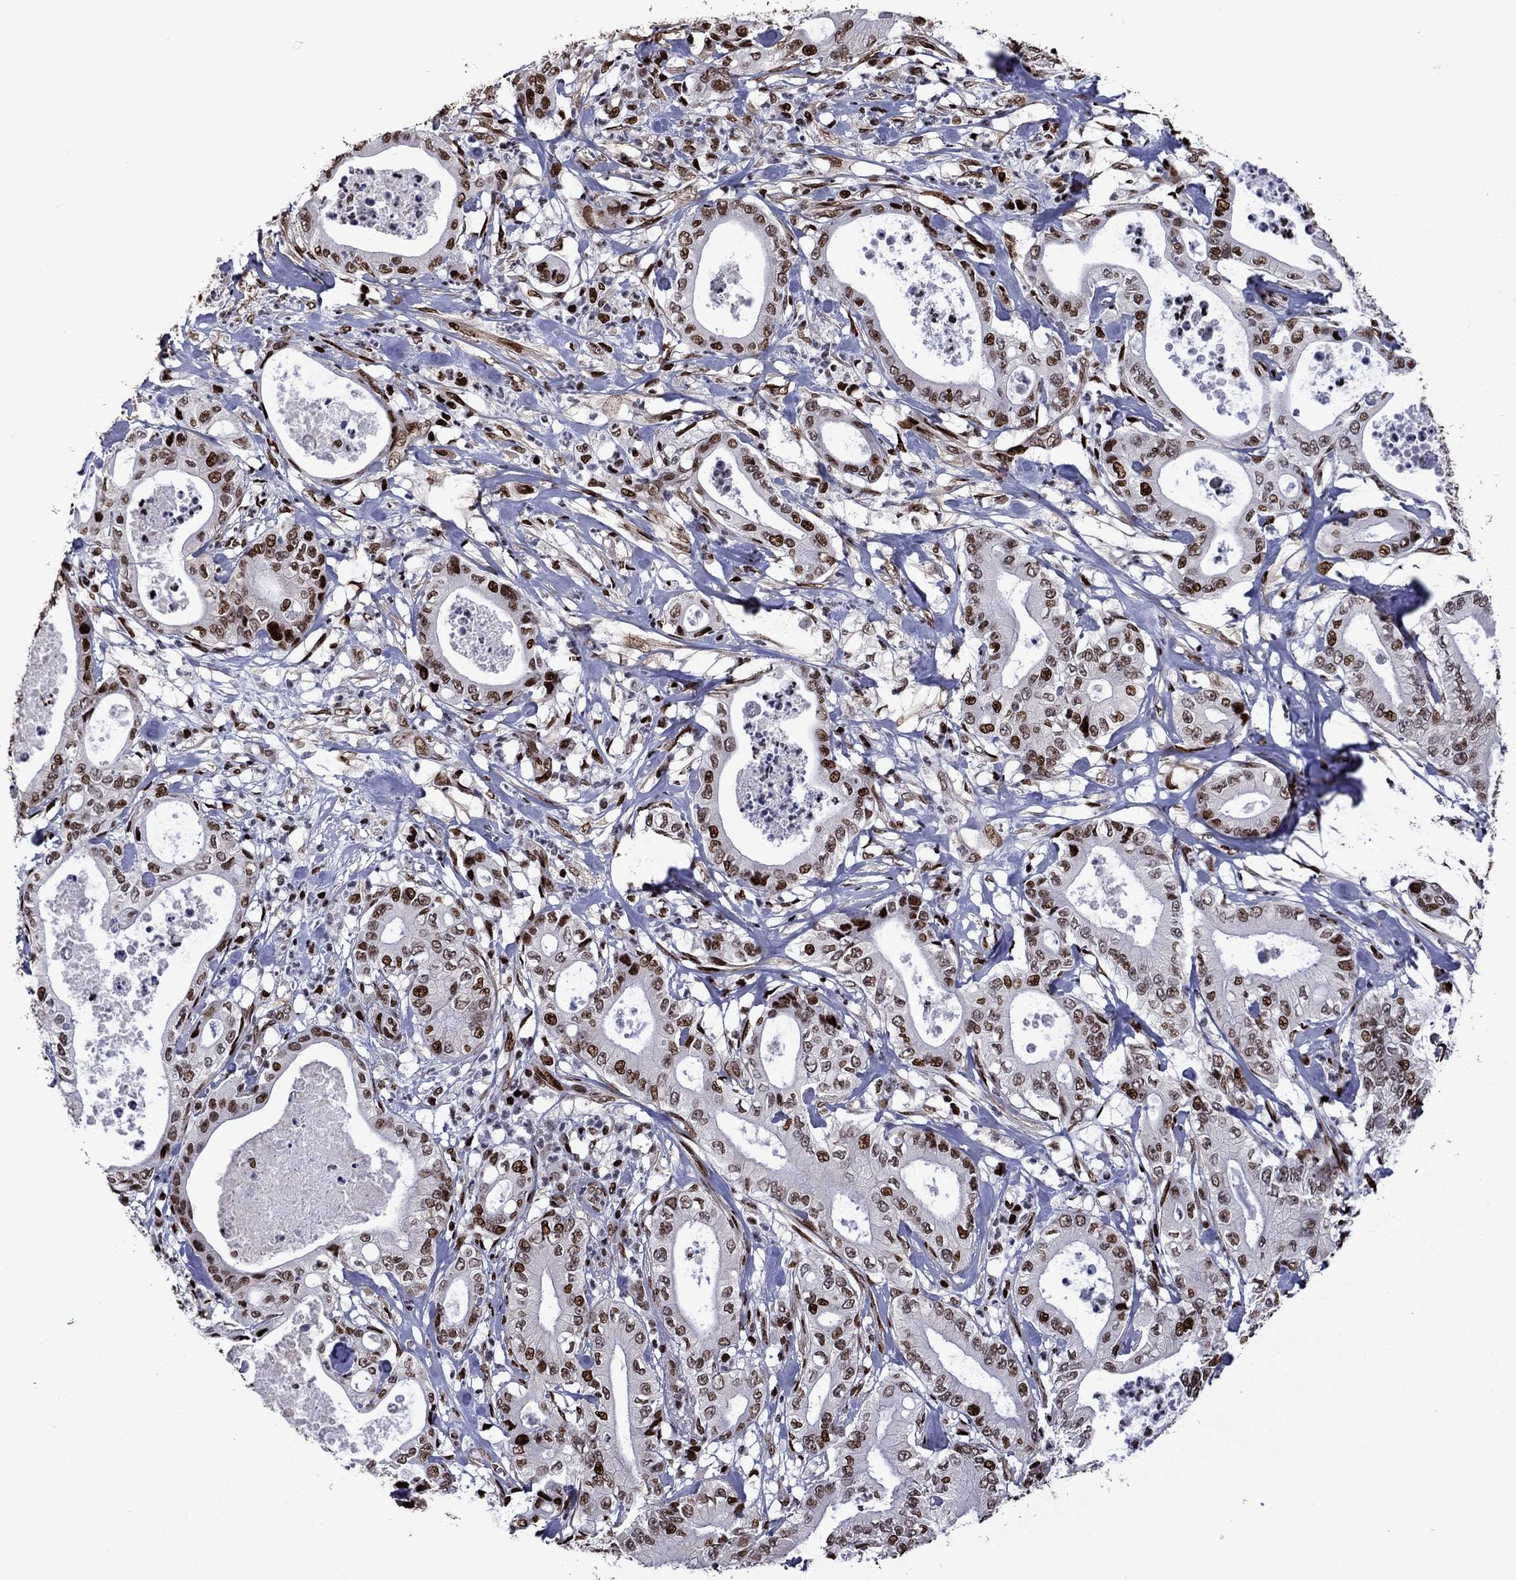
{"staining": {"intensity": "strong", "quantity": ">75%", "location": "nuclear"}, "tissue": "pancreatic cancer", "cell_type": "Tumor cells", "image_type": "cancer", "snomed": [{"axis": "morphology", "description": "Adenocarcinoma, NOS"}, {"axis": "topography", "description": "Pancreas"}], "caption": "Immunohistochemistry micrograph of neoplastic tissue: pancreatic cancer (adenocarcinoma) stained using IHC shows high levels of strong protein expression localized specifically in the nuclear of tumor cells, appearing as a nuclear brown color.", "gene": "LIMK1", "patient": {"sex": "male", "age": 71}}